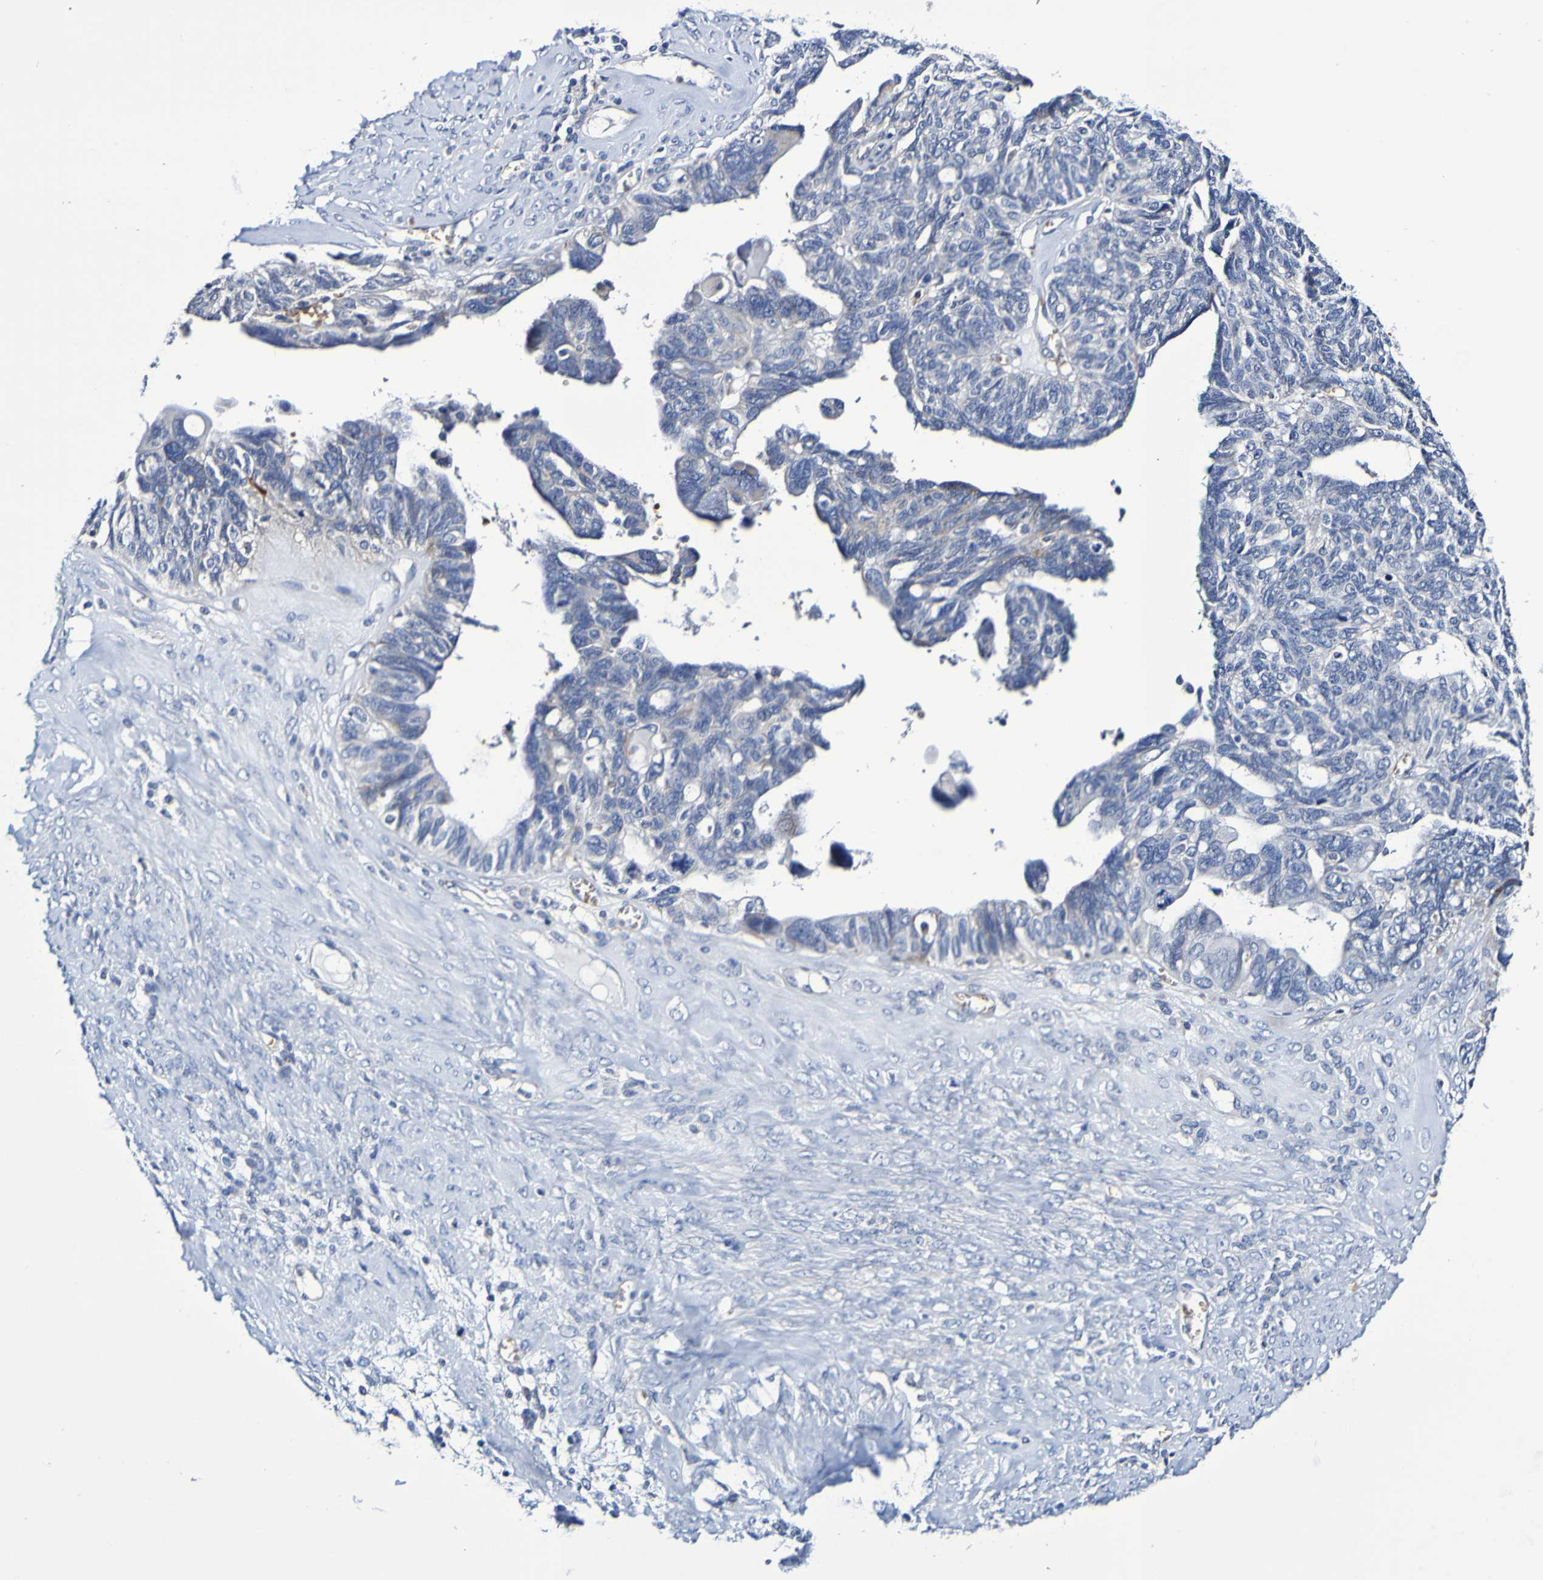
{"staining": {"intensity": "weak", "quantity": "<25%", "location": "cytoplasmic/membranous"}, "tissue": "ovarian cancer", "cell_type": "Tumor cells", "image_type": "cancer", "snomed": [{"axis": "morphology", "description": "Cystadenocarcinoma, serous, NOS"}, {"axis": "topography", "description": "Ovary"}], "caption": "Immunohistochemistry (IHC) of ovarian cancer displays no staining in tumor cells.", "gene": "WNT4", "patient": {"sex": "female", "age": 79}}